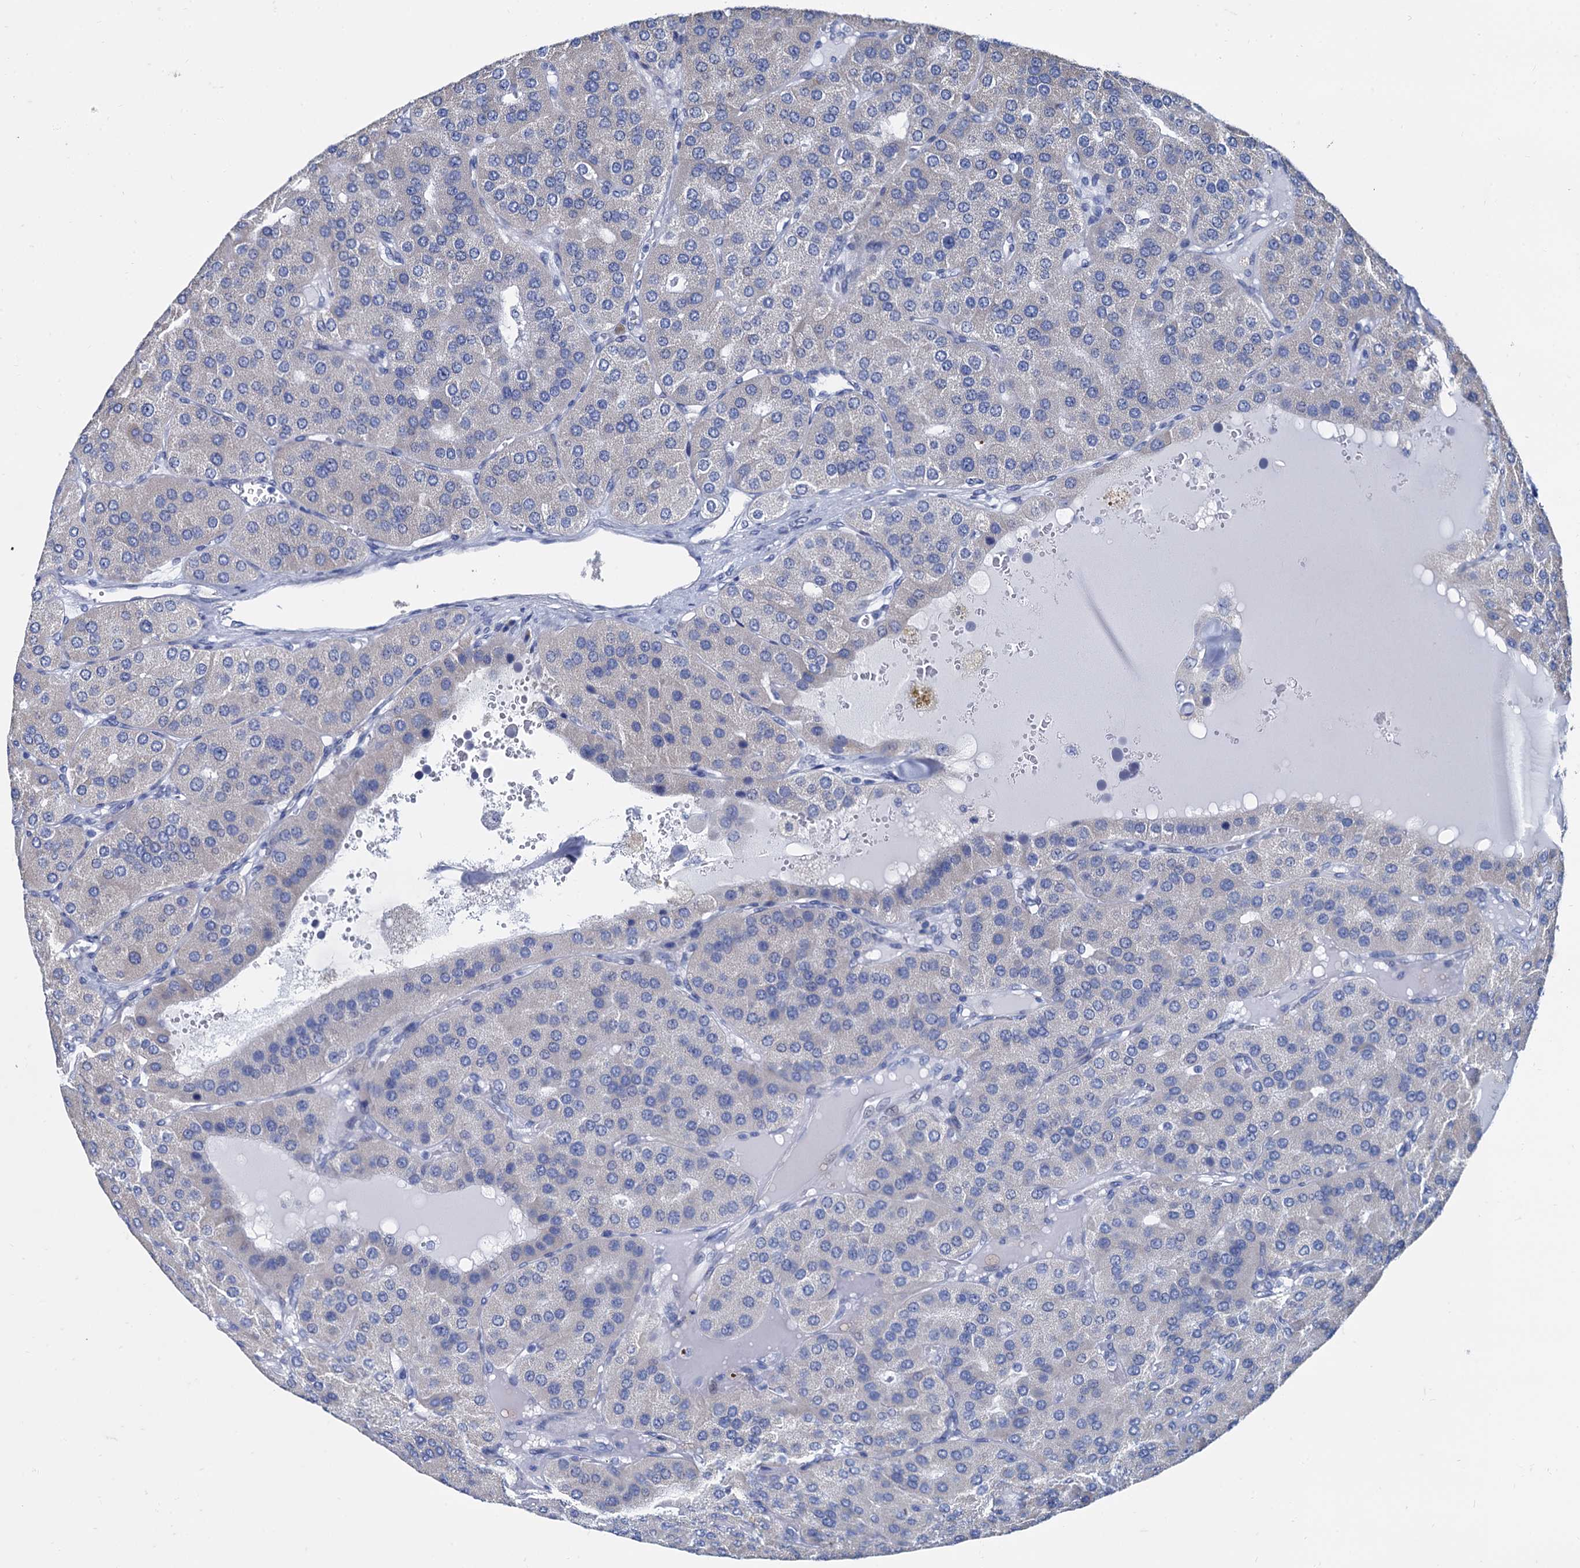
{"staining": {"intensity": "negative", "quantity": "none", "location": "none"}, "tissue": "parathyroid gland", "cell_type": "Glandular cells", "image_type": "normal", "snomed": [{"axis": "morphology", "description": "Normal tissue, NOS"}, {"axis": "morphology", "description": "Adenoma, NOS"}, {"axis": "topography", "description": "Parathyroid gland"}], "caption": "There is no significant staining in glandular cells of parathyroid gland. The staining is performed using DAB (3,3'-diaminobenzidine) brown chromogen with nuclei counter-stained in using hematoxylin.", "gene": "FOXR2", "patient": {"sex": "female", "age": 86}}